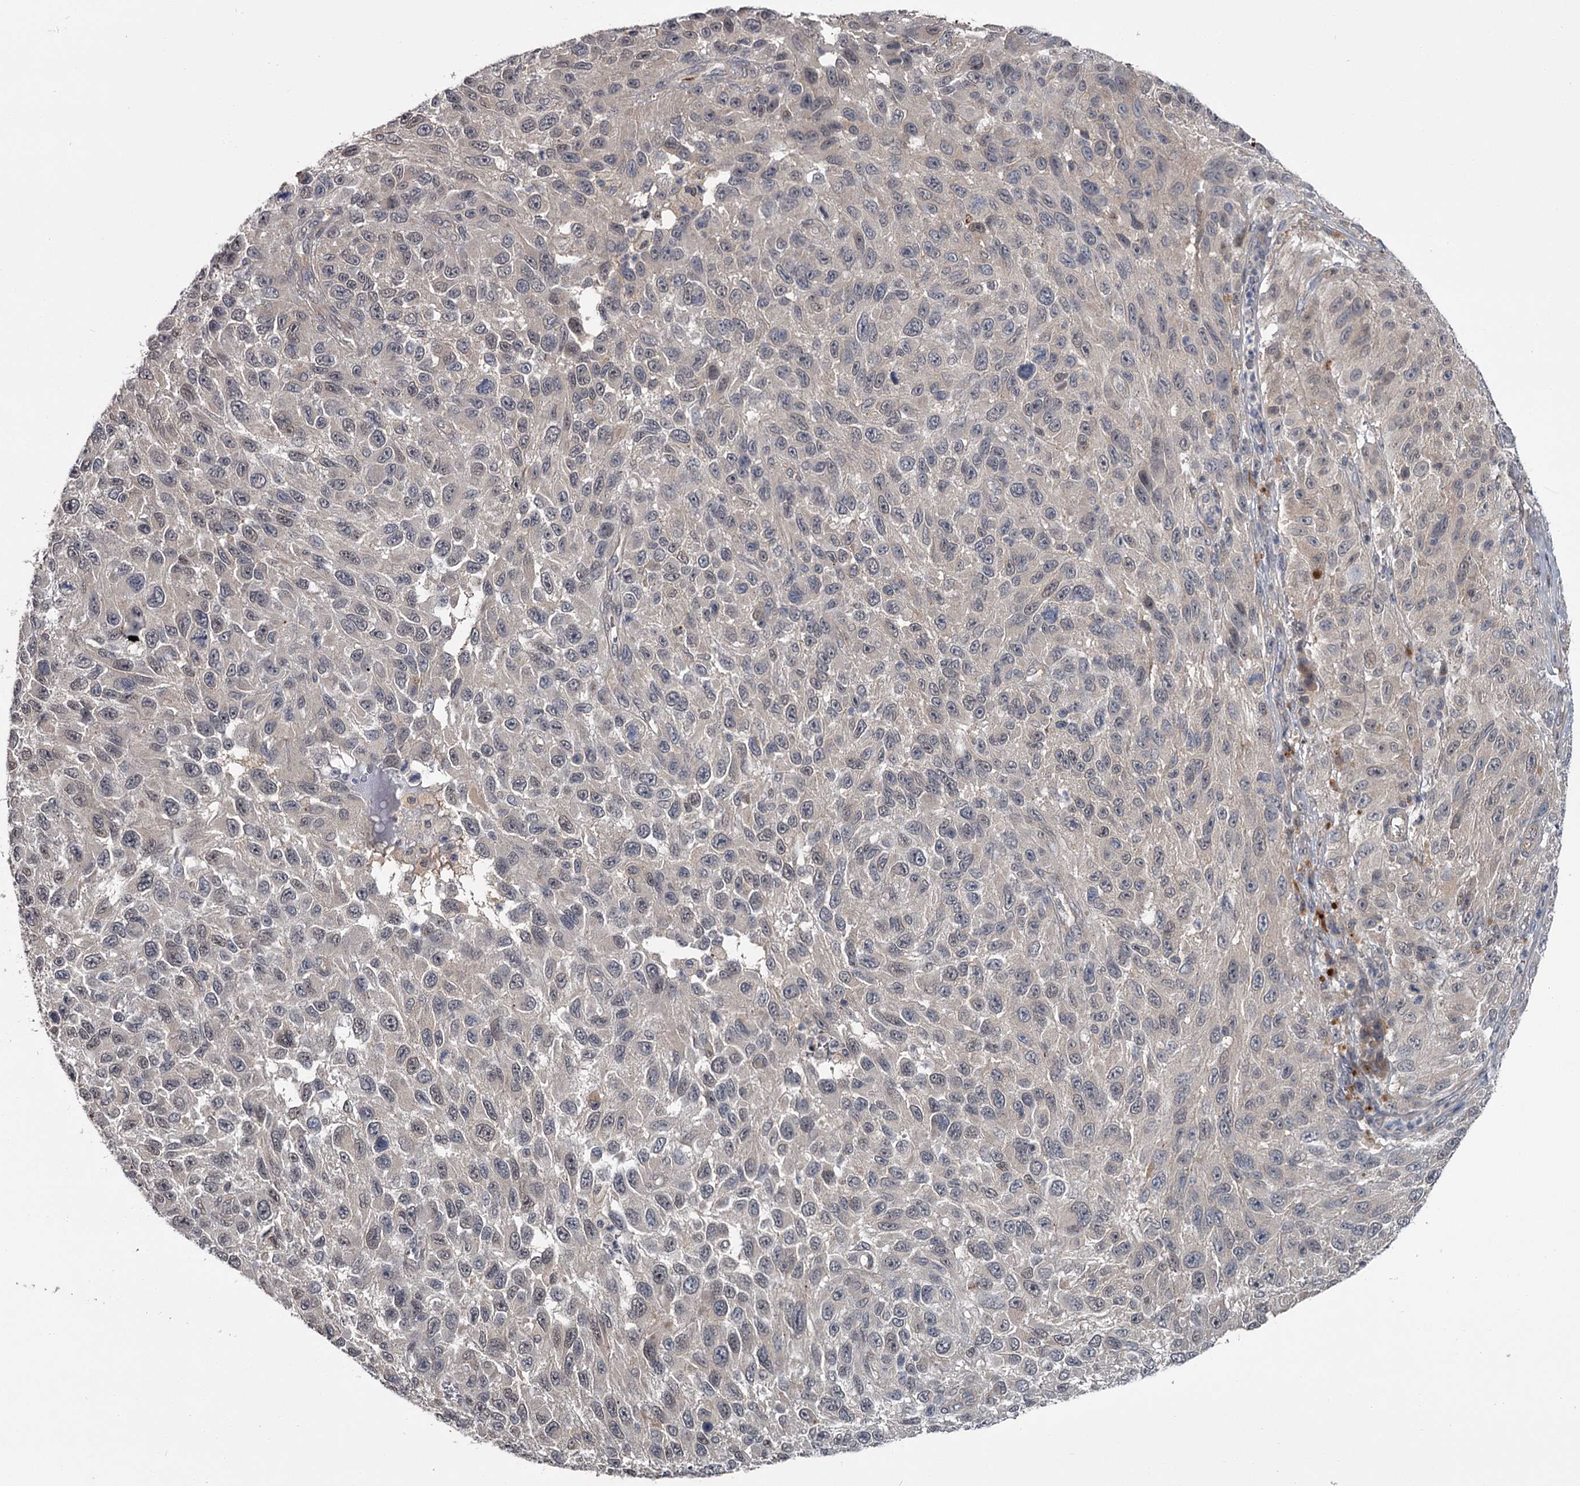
{"staining": {"intensity": "negative", "quantity": "none", "location": "none"}, "tissue": "melanoma", "cell_type": "Tumor cells", "image_type": "cancer", "snomed": [{"axis": "morphology", "description": "Malignant melanoma, NOS"}, {"axis": "topography", "description": "Skin"}], "caption": "IHC of human melanoma exhibits no staining in tumor cells.", "gene": "DAO", "patient": {"sex": "female", "age": 96}}